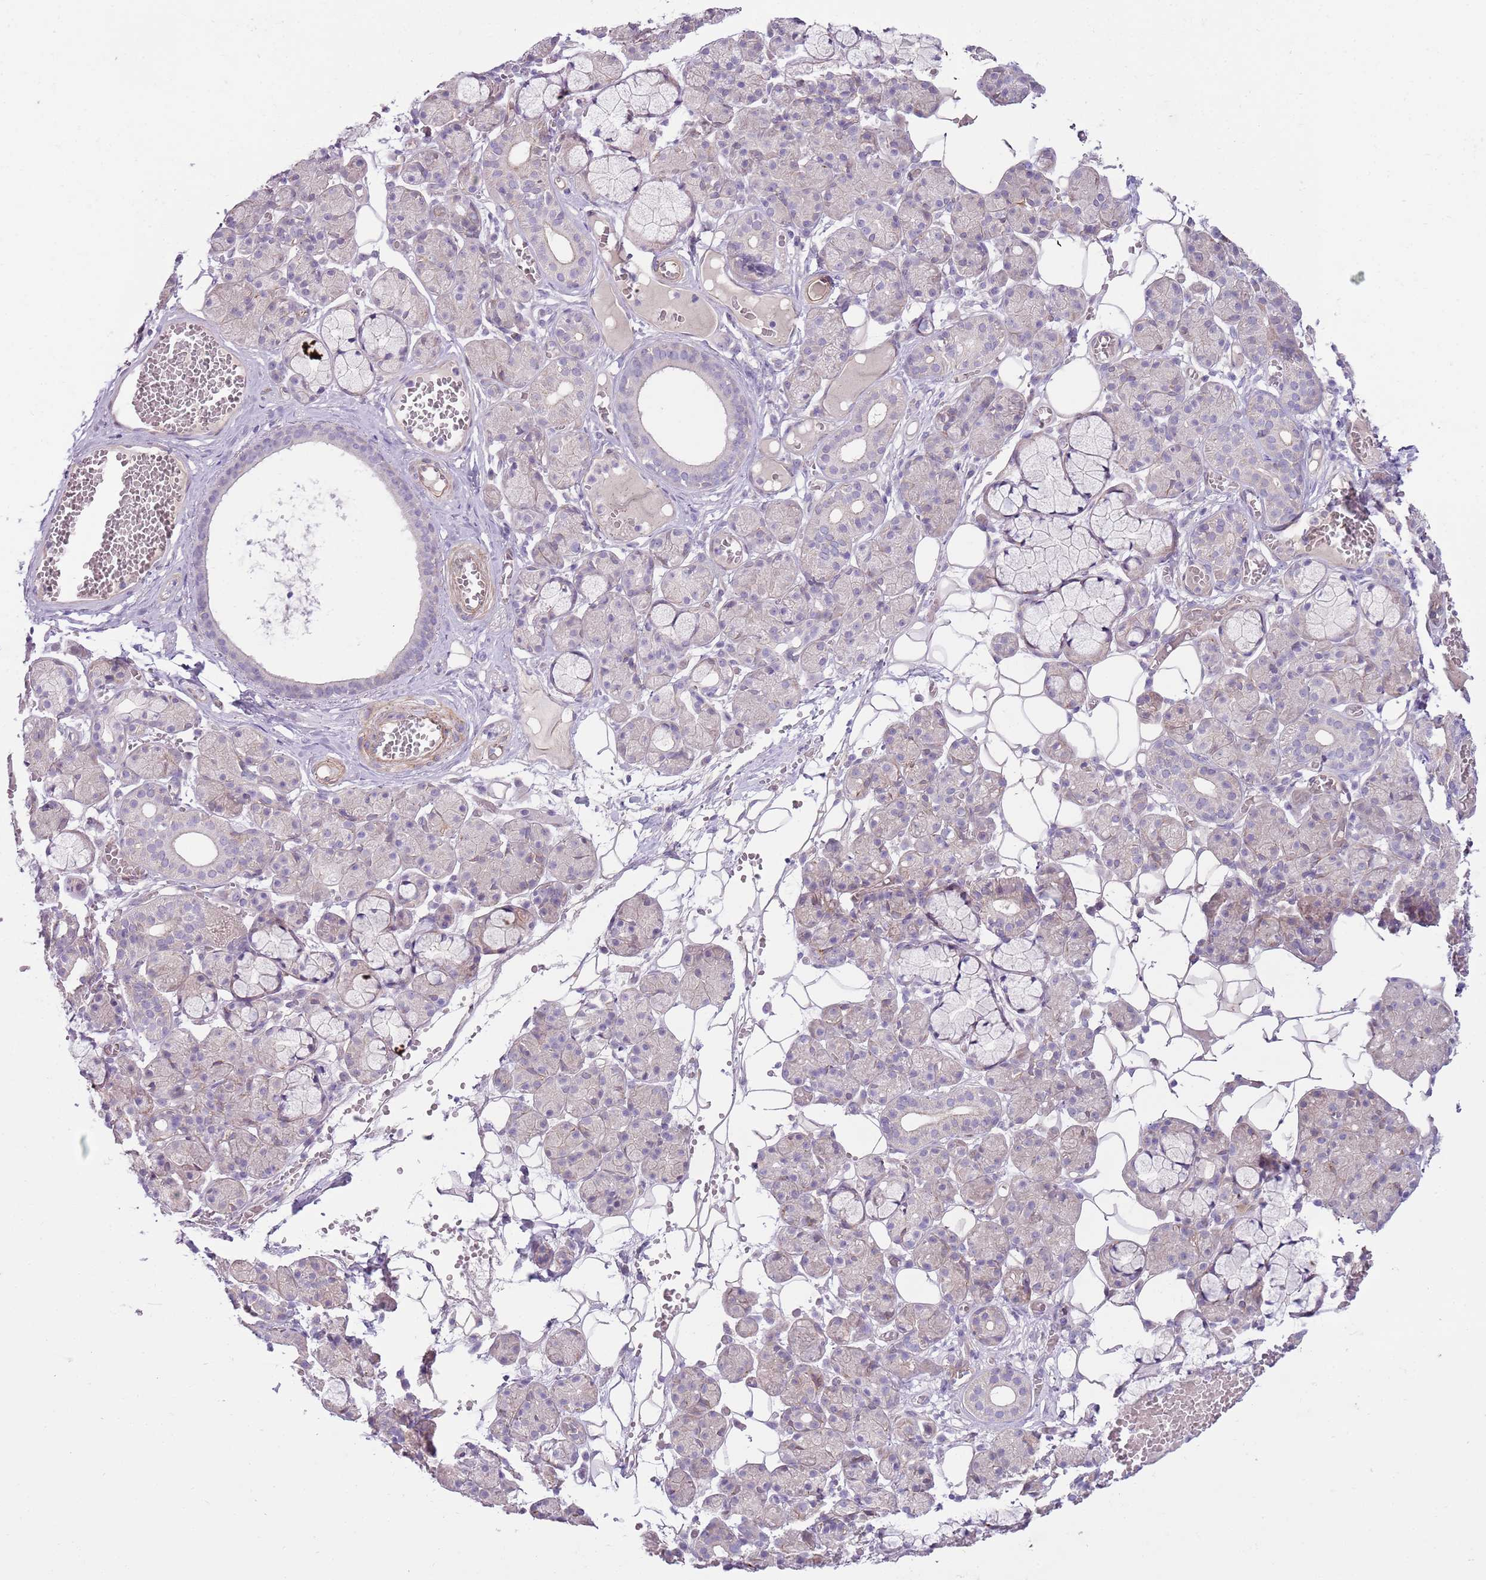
{"staining": {"intensity": "negative", "quantity": "none", "location": "none"}, "tissue": "salivary gland", "cell_type": "Glandular cells", "image_type": "normal", "snomed": [{"axis": "morphology", "description": "Normal tissue, NOS"}, {"axis": "topography", "description": "Salivary gland"}], "caption": "IHC micrograph of unremarkable salivary gland: human salivary gland stained with DAB shows no significant protein expression in glandular cells.", "gene": "MRO", "patient": {"sex": "male", "age": 63}}